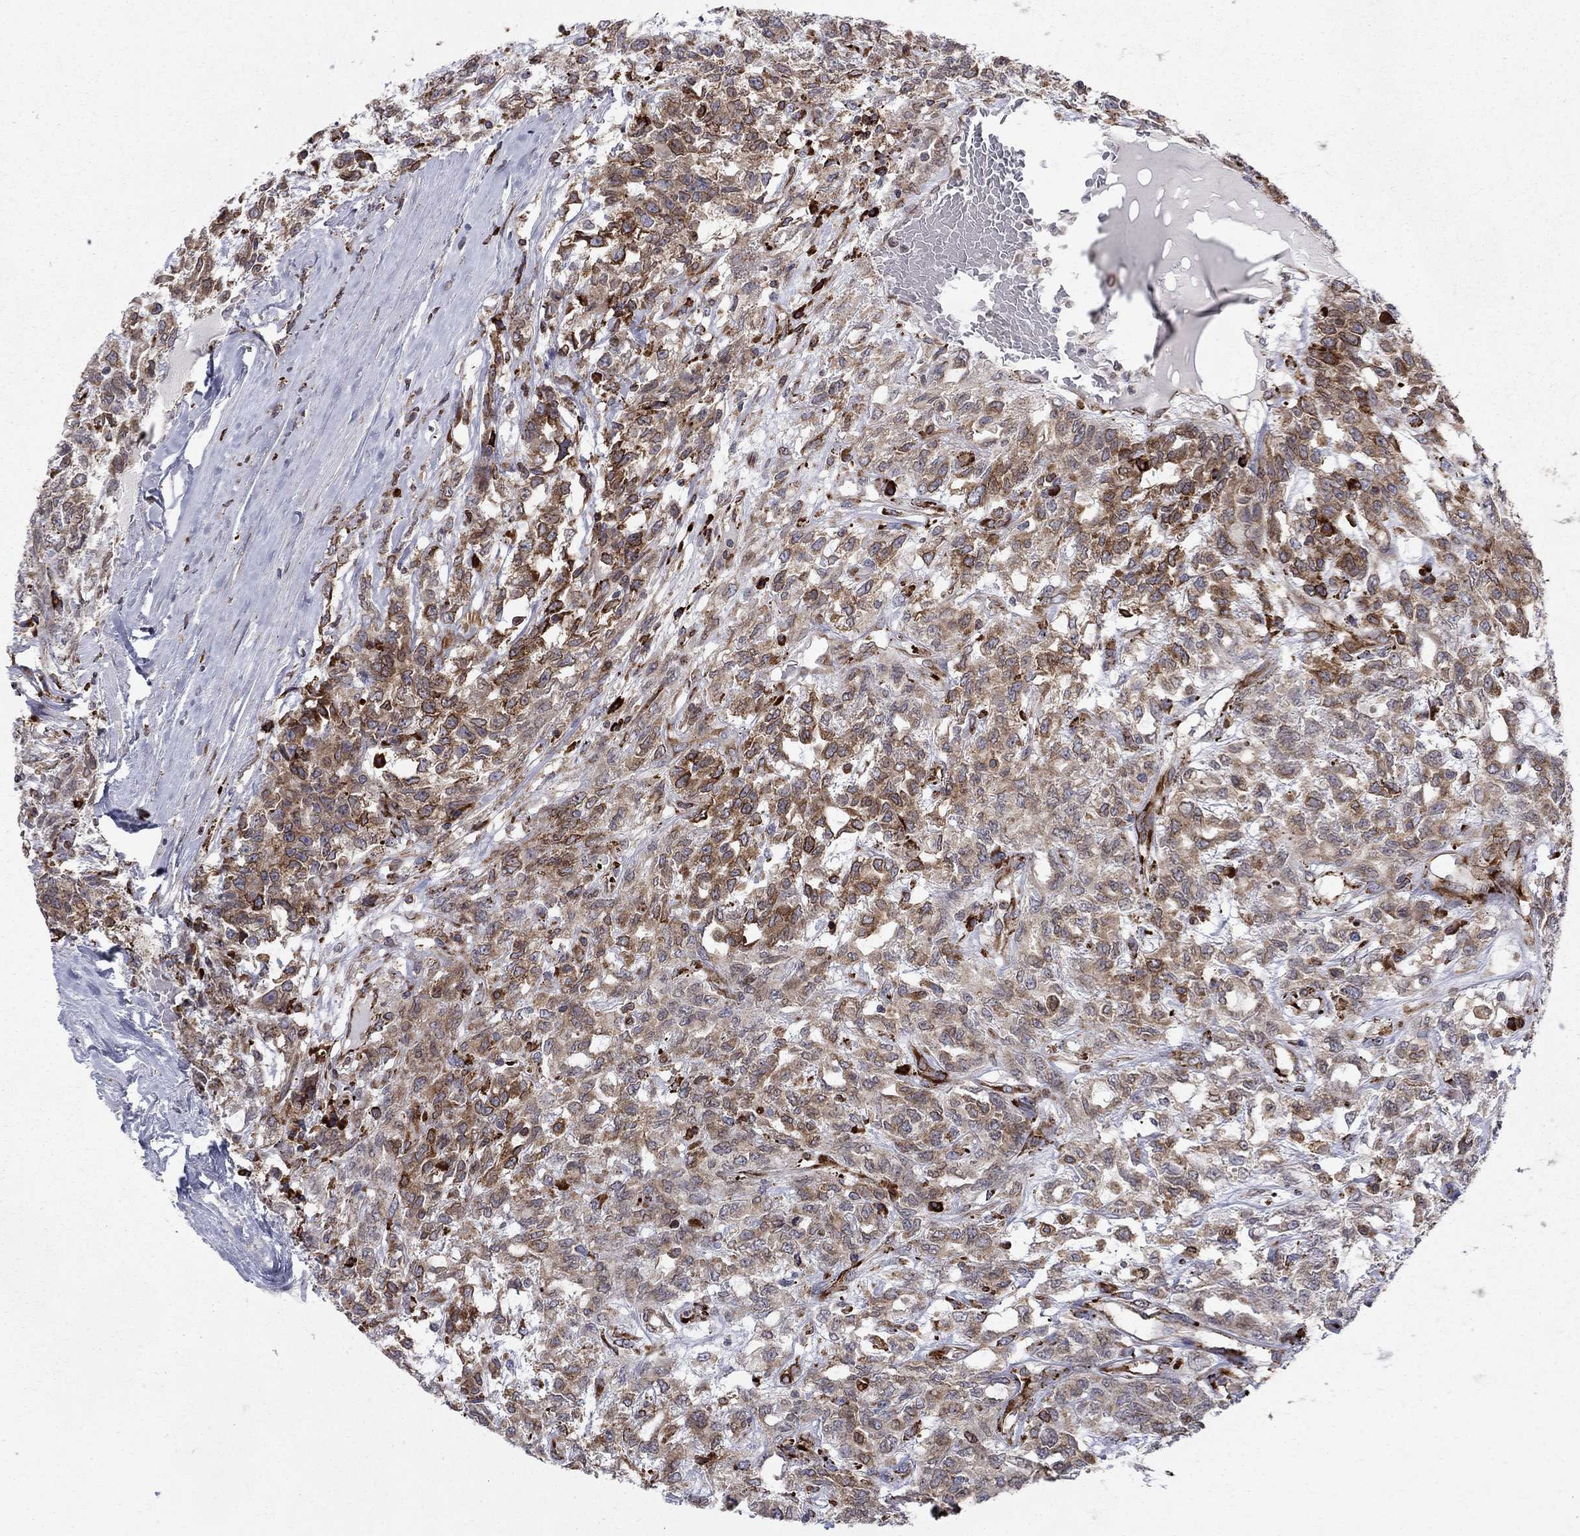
{"staining": {"intensity": "strong", "quantity": "<25%", "location": "cytoplasmic/membranous,nuclear"}, "tissue": "testis cancer", "cell_type": "Tumor cells", "image_type": "cancer", "snomed": [{"axis": "morphology", "description": "Seminoma, NOS"}, {"axis": "topography", "description": "Testis"}], "caption": "Strong cytoplasmic/membranous and nuclear positivity is present in approximately <25% of tumor cells in testis cancer (seminoma). Immunohistochemistry (ihc) stains the protein of interest in brown and the nuclei are stained blue.", "gene": "CAB39L", "patient": {"sex": "male", "age": 52}}